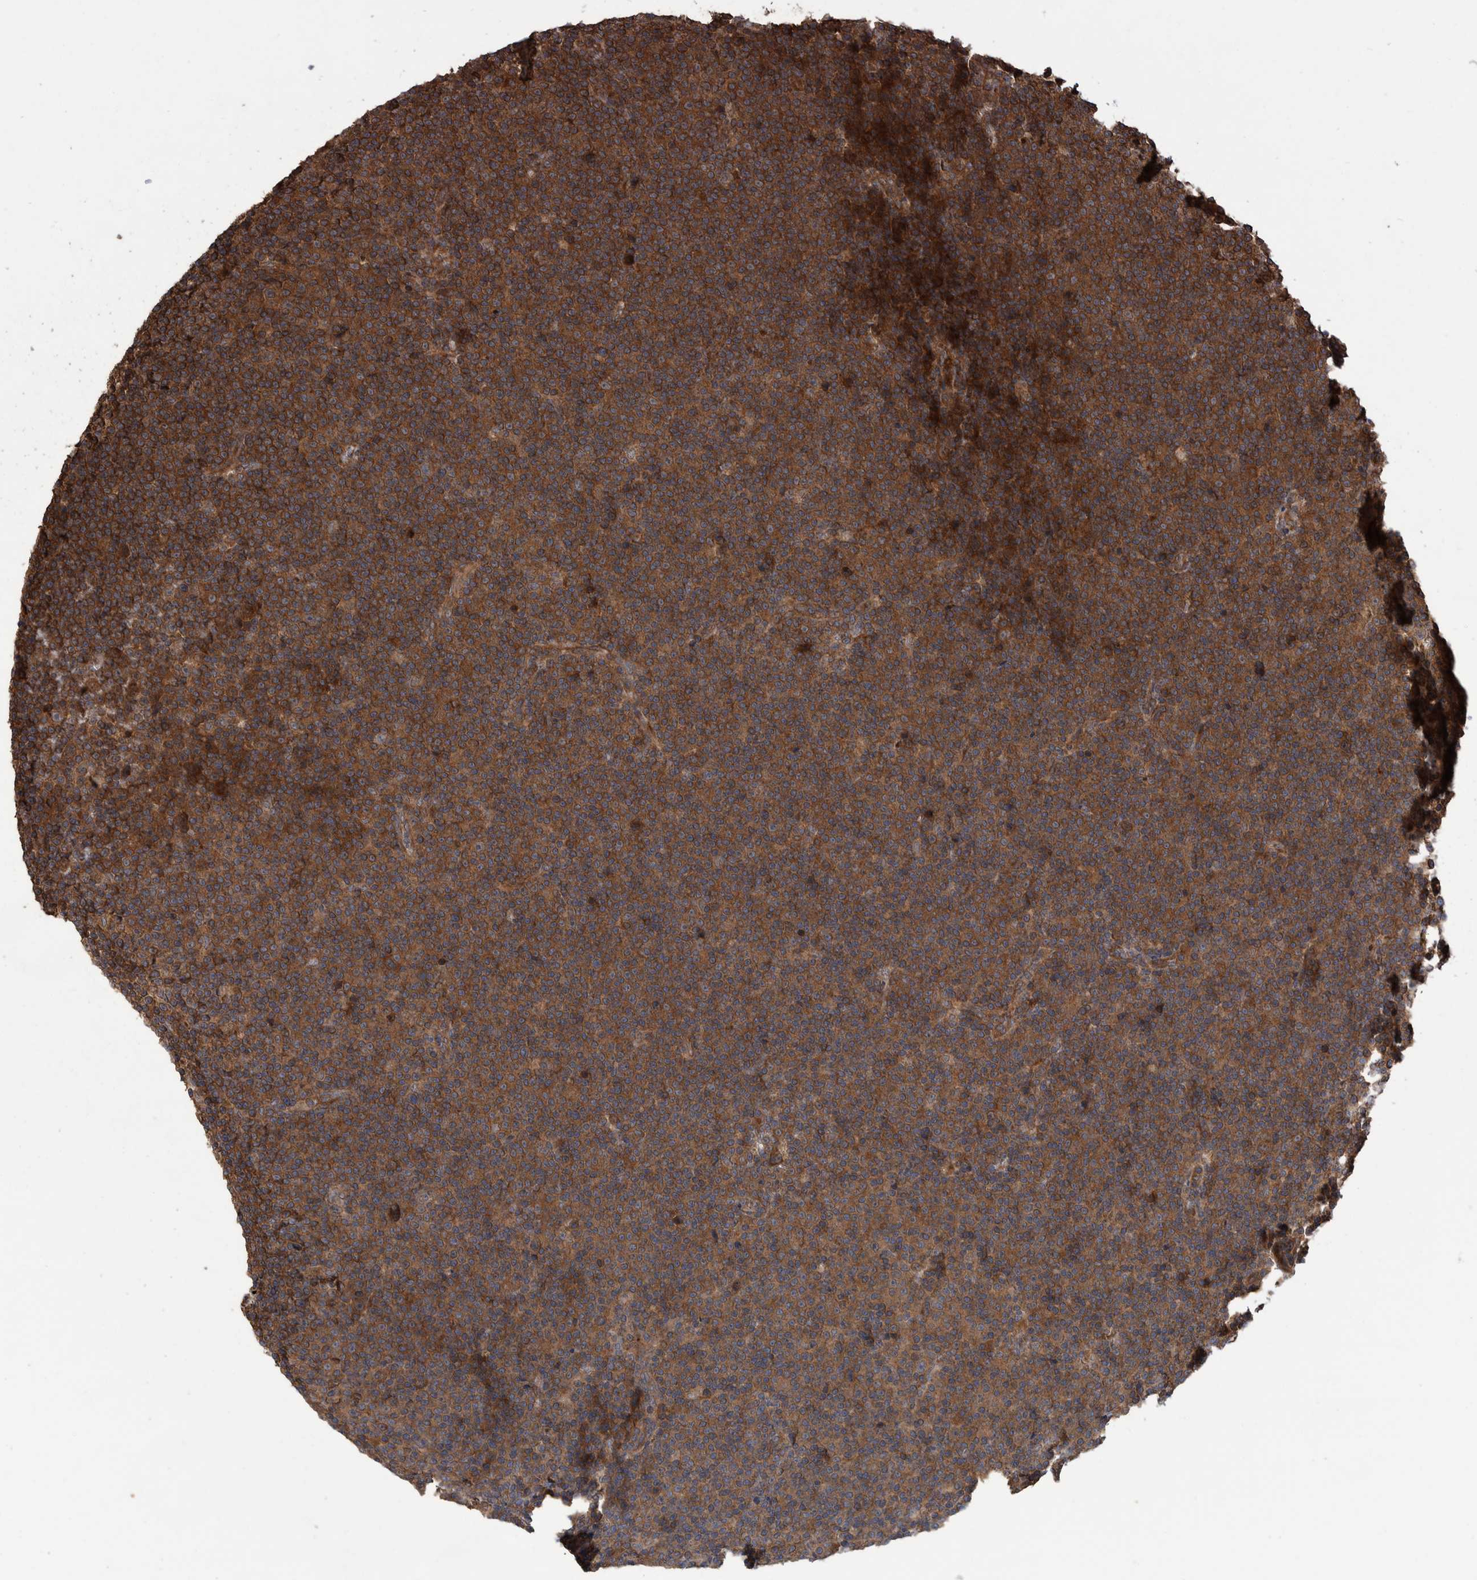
{"staining": {"intensity": "strong", "quantity": ">75%", "location": "cytoplasmic/membranous"}, "tissue": "lymphoma", "cell_type": "Tumor cells", "image_type": "cancer", "snomed": [{"axis": "morphology", "description": "Malignant lymphoma, non-Hodgkin's type, Low grade"}, {"axis": "topography", "description": "Lymph node"}], "caption": "Immunohistochemistry of malignant lymphoma, non-Hodgkin's type (low-grade) shows high levels of strong cytoplasmic/membranous positivity in approximately >75% of tumor cells.", "gene": "VBP1", "patient": {"sex": "female", "age": 67}}